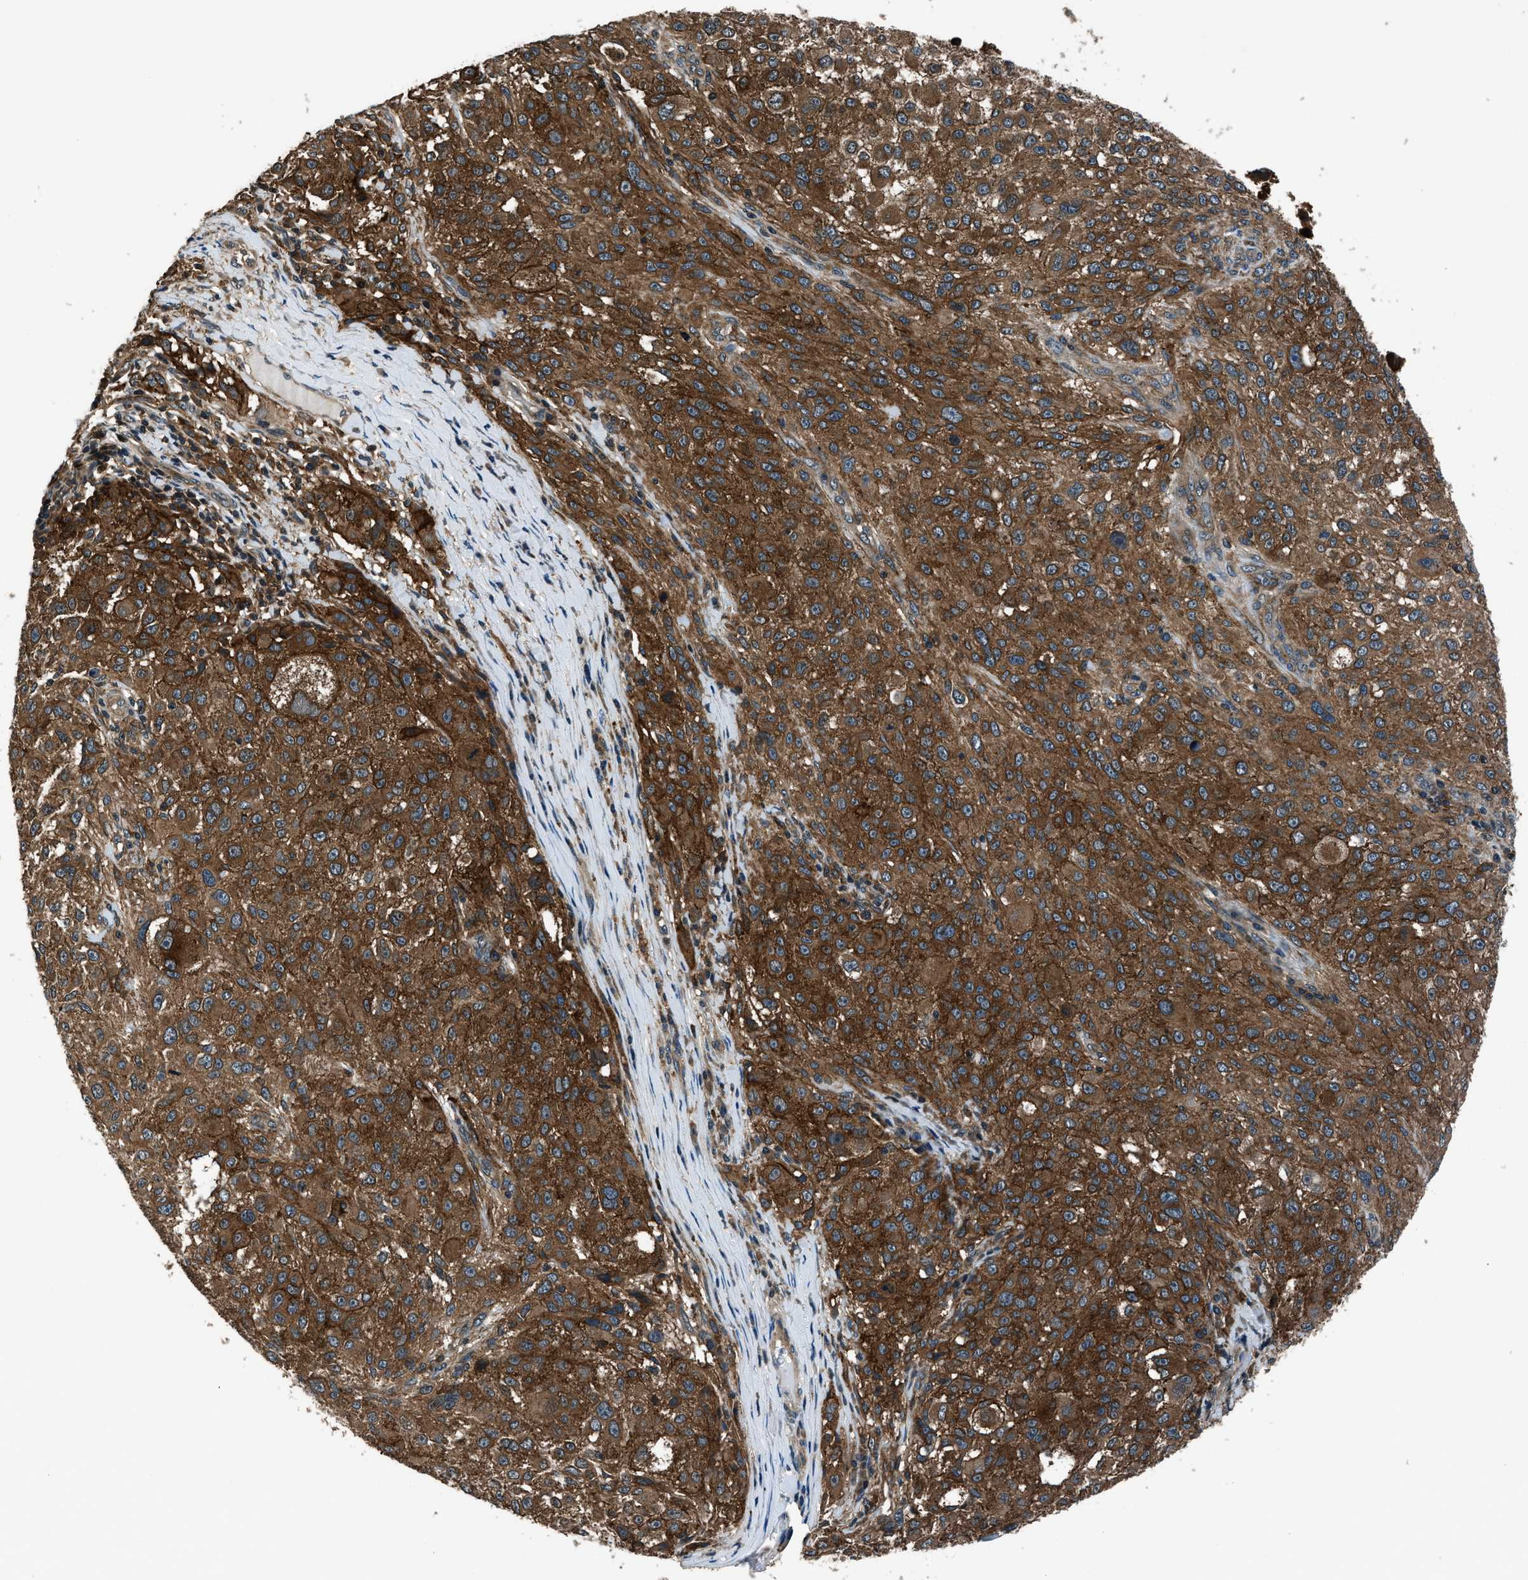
{"staining": {"intensity": "strong", "quantity": ">75%", "location": "cytoplasmic/membranous"}, "tissue": "melanoma", "cell_type": "Tumor cells", "image_type": "cancer", "snomed": [{"axis": "morphology", "description": "Necrosis, NOS"}, {"axis": "morphology", "description": "Malignant melanoma, NOS"}, {"axis": "topography", "description": "Skin"}], "caption": "A histopathology image of human malignant melanoma stained for a protein reveals strong cytoplasmic/membranous brown staining in tumor cells.", "gene": "ARHGEF11", "patient": {"sex": "female", "age": 87}}